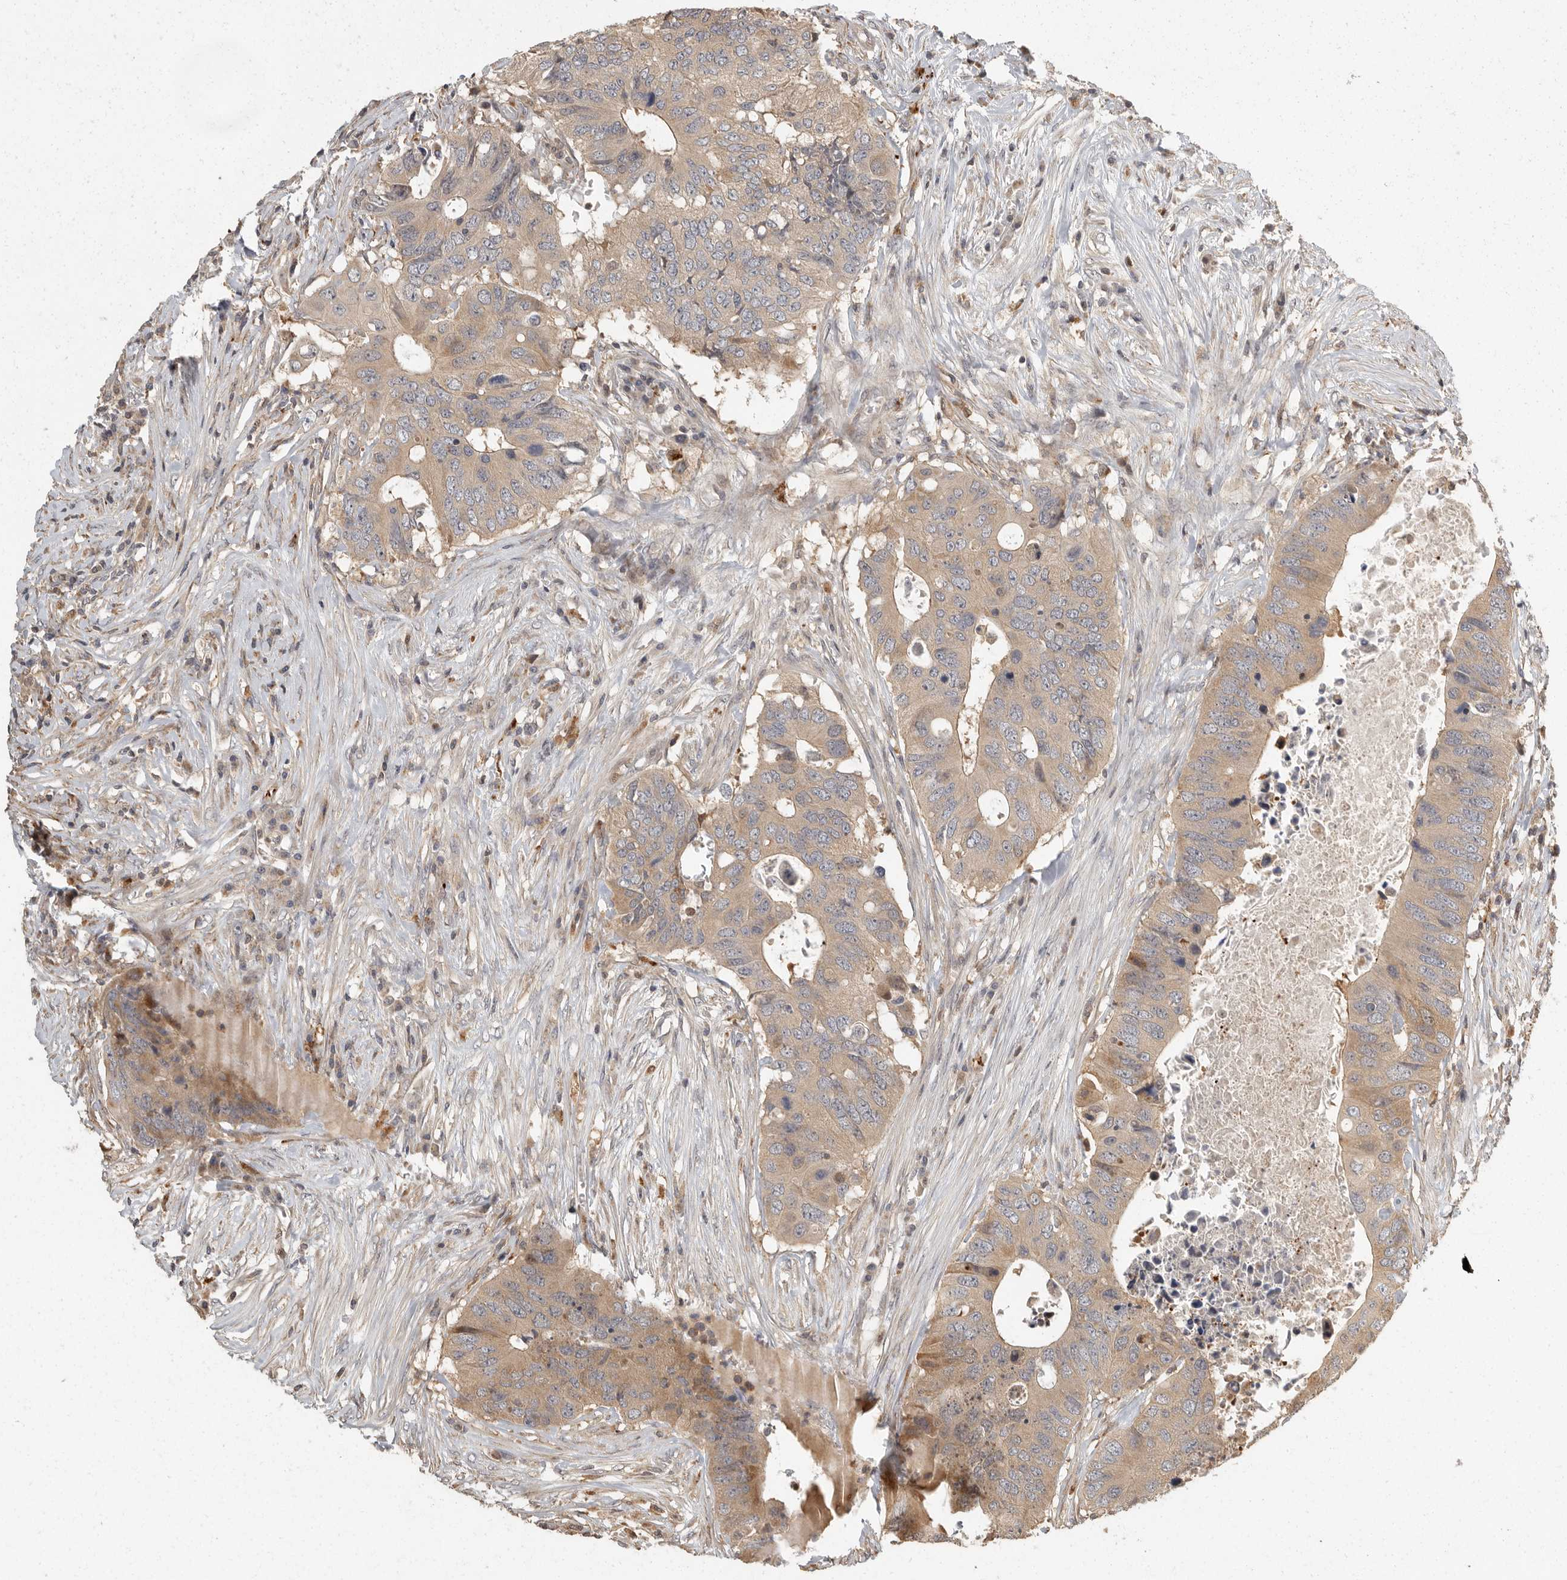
{"staining": {"intensity": "weak", "quantity": ">75%", "location": "cytoplasmic/membranous"}, "tissue": "colorectal cancer", "cell_type": "Tumor cells", "image_type": "cancer", "snomed": [{"axis": "morphology", "description": "Adenocarcinoma, NOS"}, {"axis": "topography", "description": "Colon"}], "caption": "Immunohistochemistry (IHC) (DAB (3,3'-diaminobenzidine)) staining of human adenocarcinoma (colorectal) displays weak cytoplasmic/membranous protein positivity in about >75% of tumor cells.", "gene": "SWT1", "patient": {"sex": "male", "age": 71}}